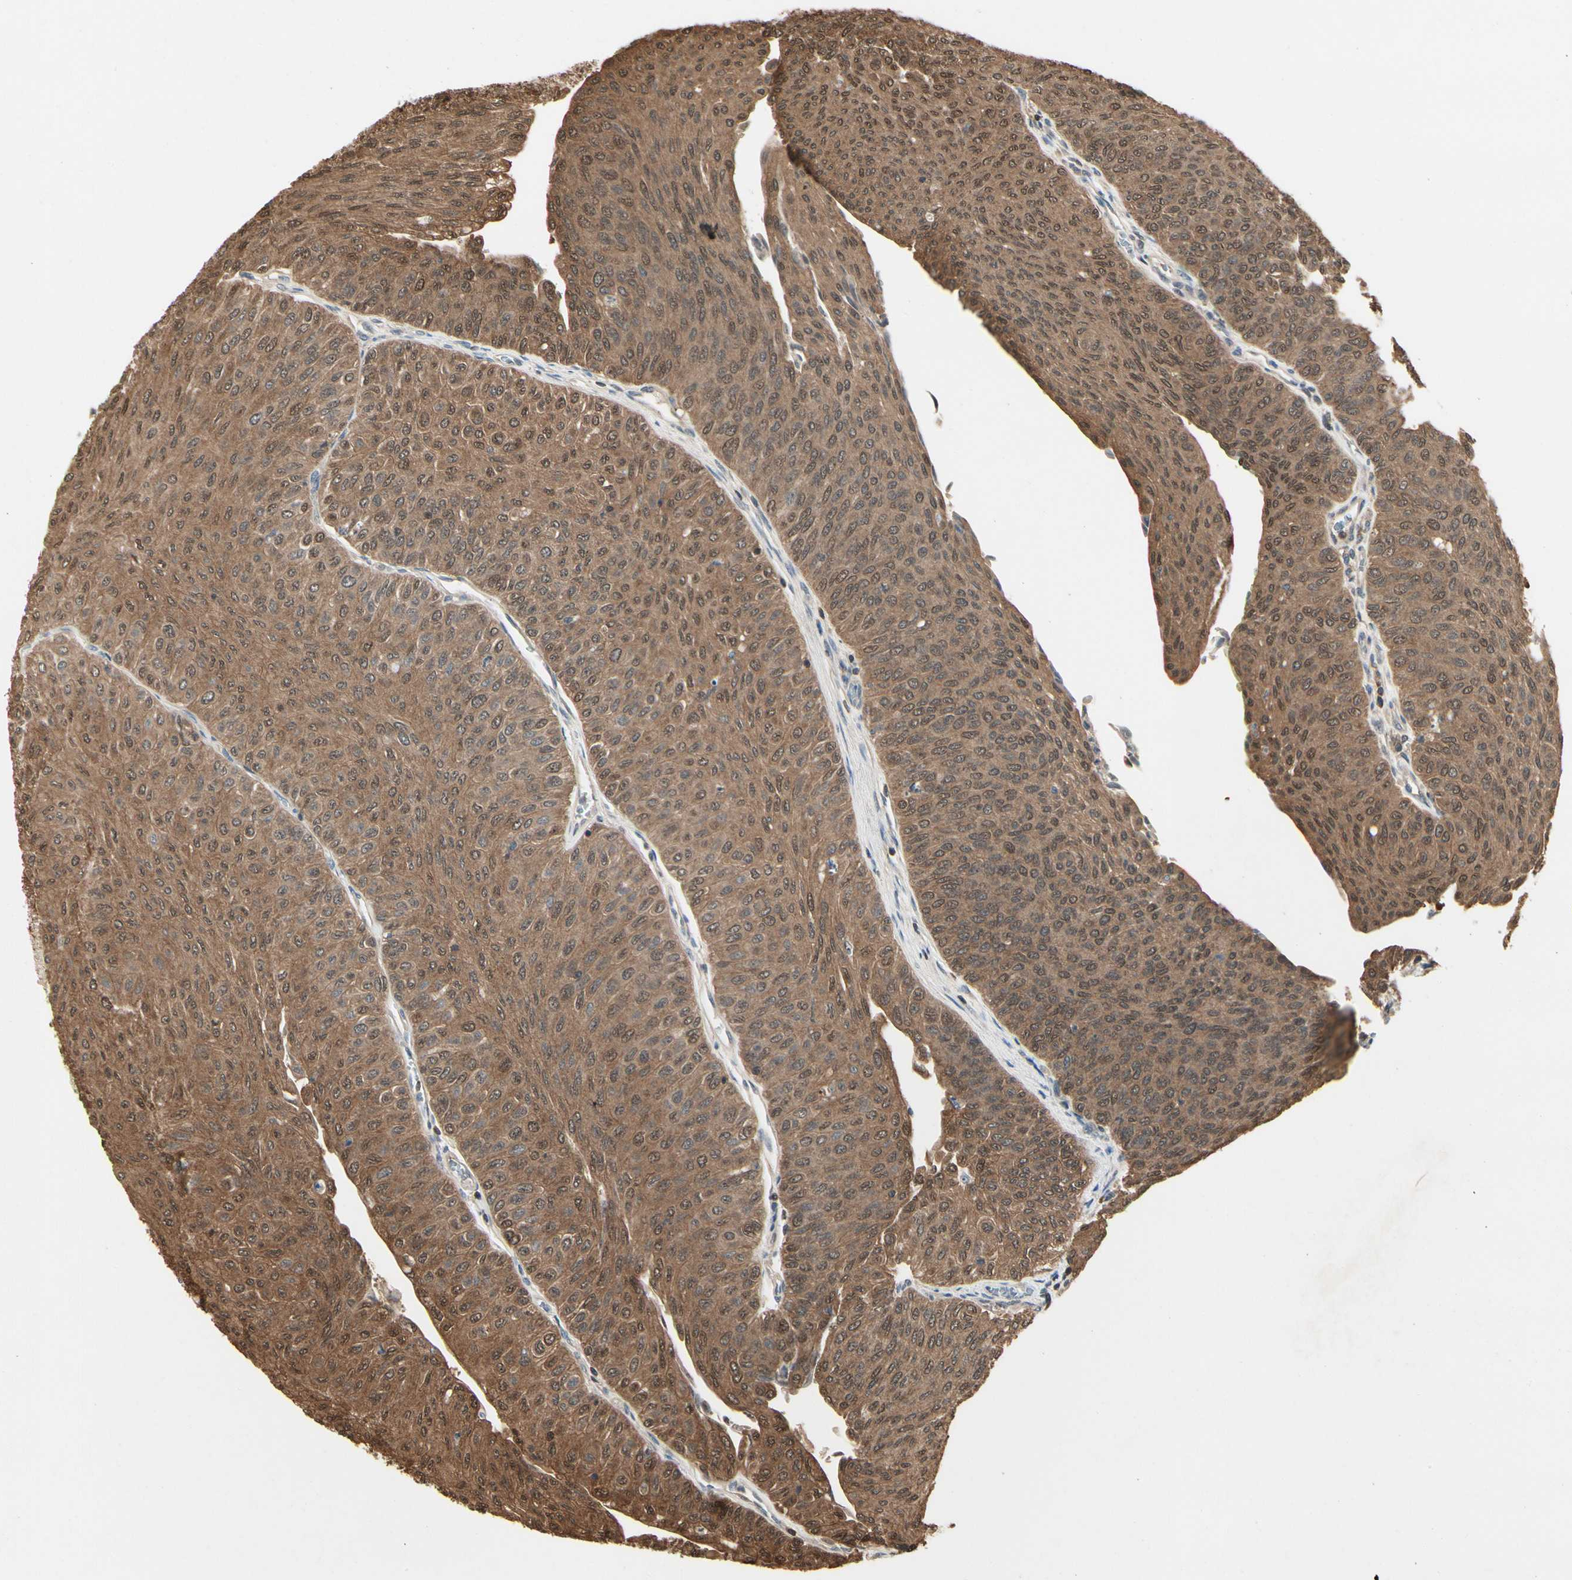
{"staining": {"intensity": "moderate", "quantity": ">75%", "location": "cytoplasmic/membranous"}, "tissue": "urothelial cancer", "cell_type": "Tumor cells", "image_type": "cancer", "snomed": [{"axis": "morphology", "description": "Urothelial carcinoma, Low grade"}, {"axis": "topography", "description": "Urinary bladder"}], "caption": "Tumor cells demonstrate medium levels of moderate cytoplasmic/membranous expression in approximately >75% of cells in human urothelial cancer.", "gene": "YWHAQ", "patient": {"sex": "male", "age": 78}}